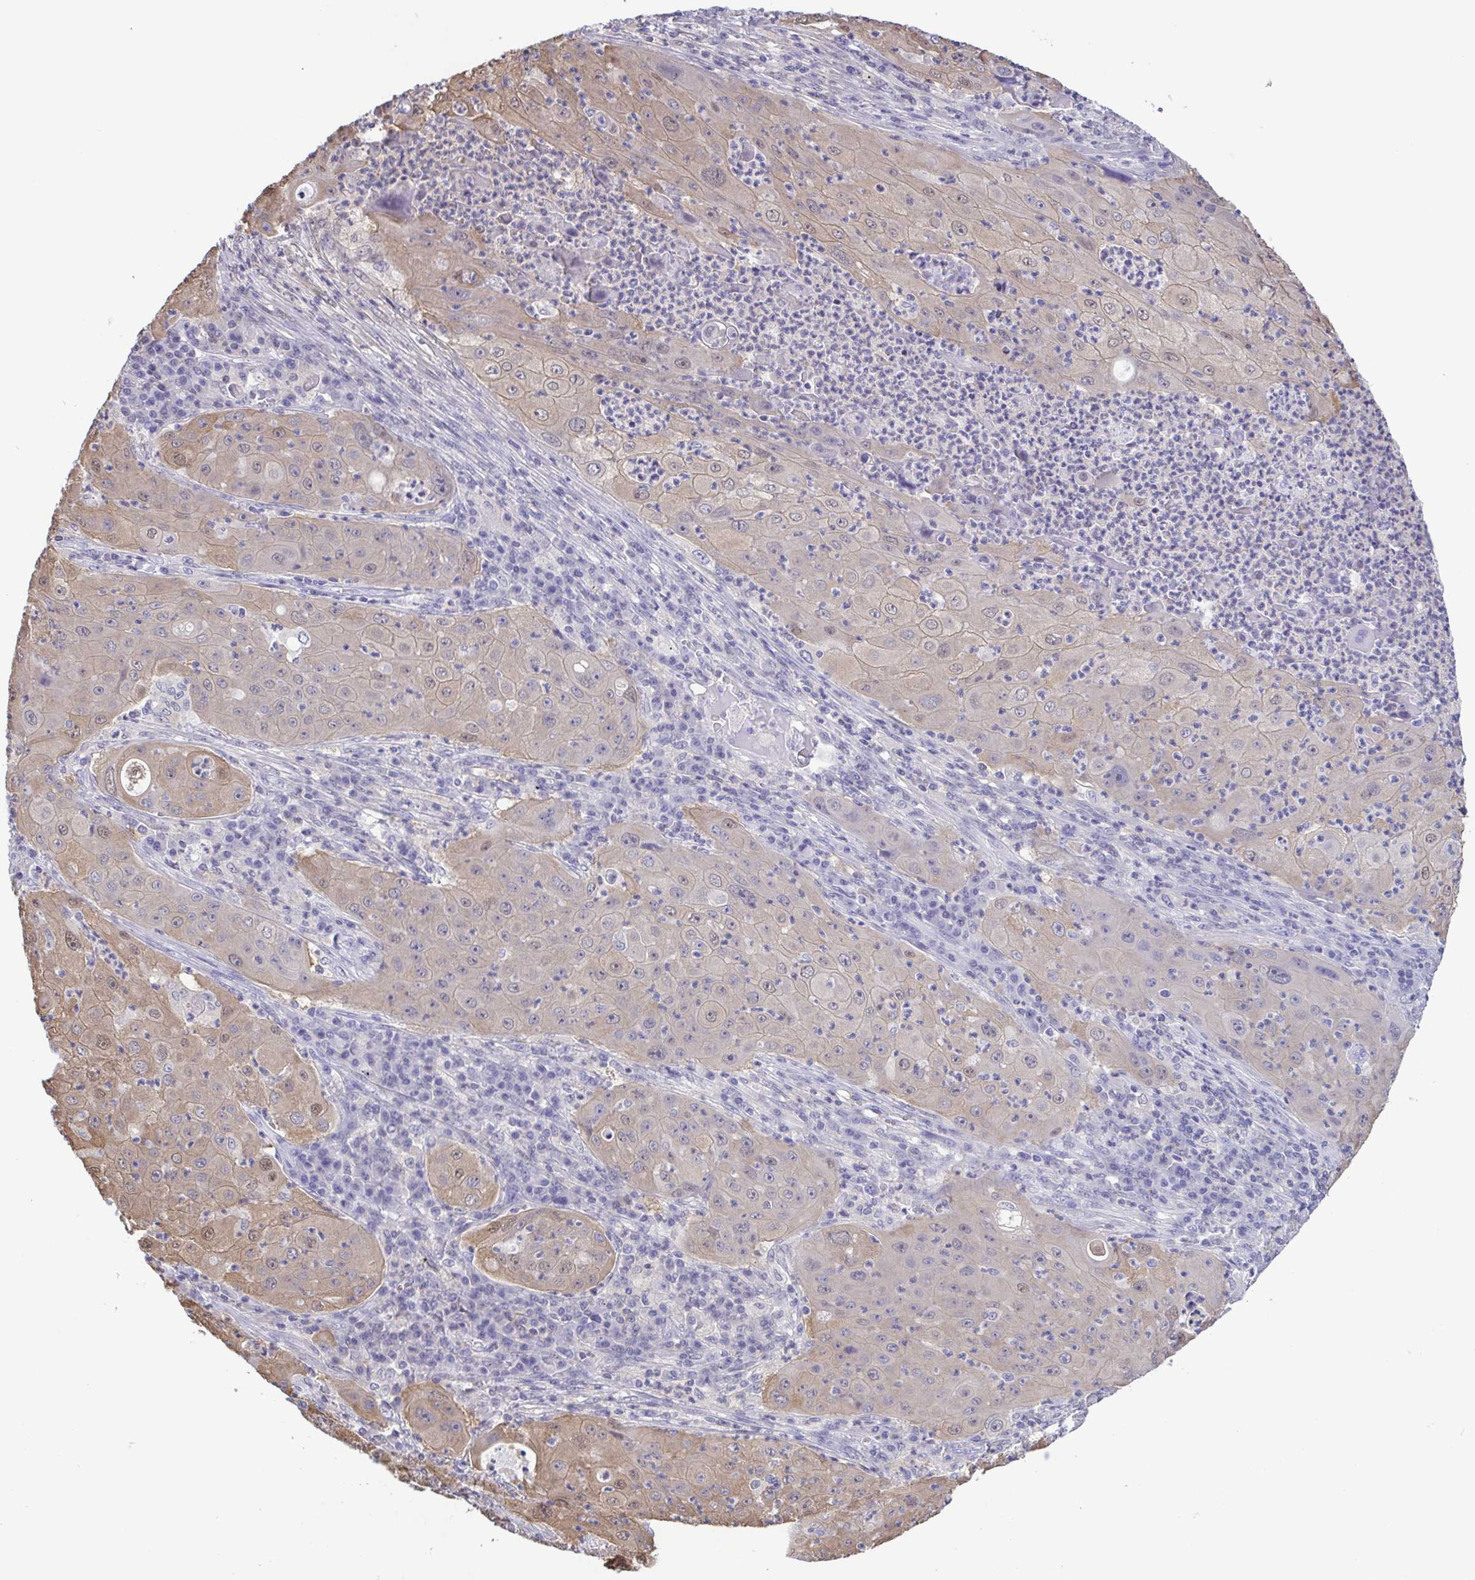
{"staining": {"intensity": "weak", "quantity": "25%-75%", "location": "cytoplasmic/membranous"}, "tissue": "lung cancer", "cell_type": "Tumor cells", "image_type": "cancer", "snomed": [{"axis": "morphology", "description": "Squamous cell carcinoma, NOS"}, {"axis": "topography", "description": "Lung"}], "caption": "This micrograph demonstrates immunohistochemistry (IHC) staining of human lung cancer (squamous cell carcinoma), with low weak cytoplasmic/membranous expression in about 25%-75% of tumor cells.", "gene": "LDHC", "patient": {"sex": "female", "age": 59}}